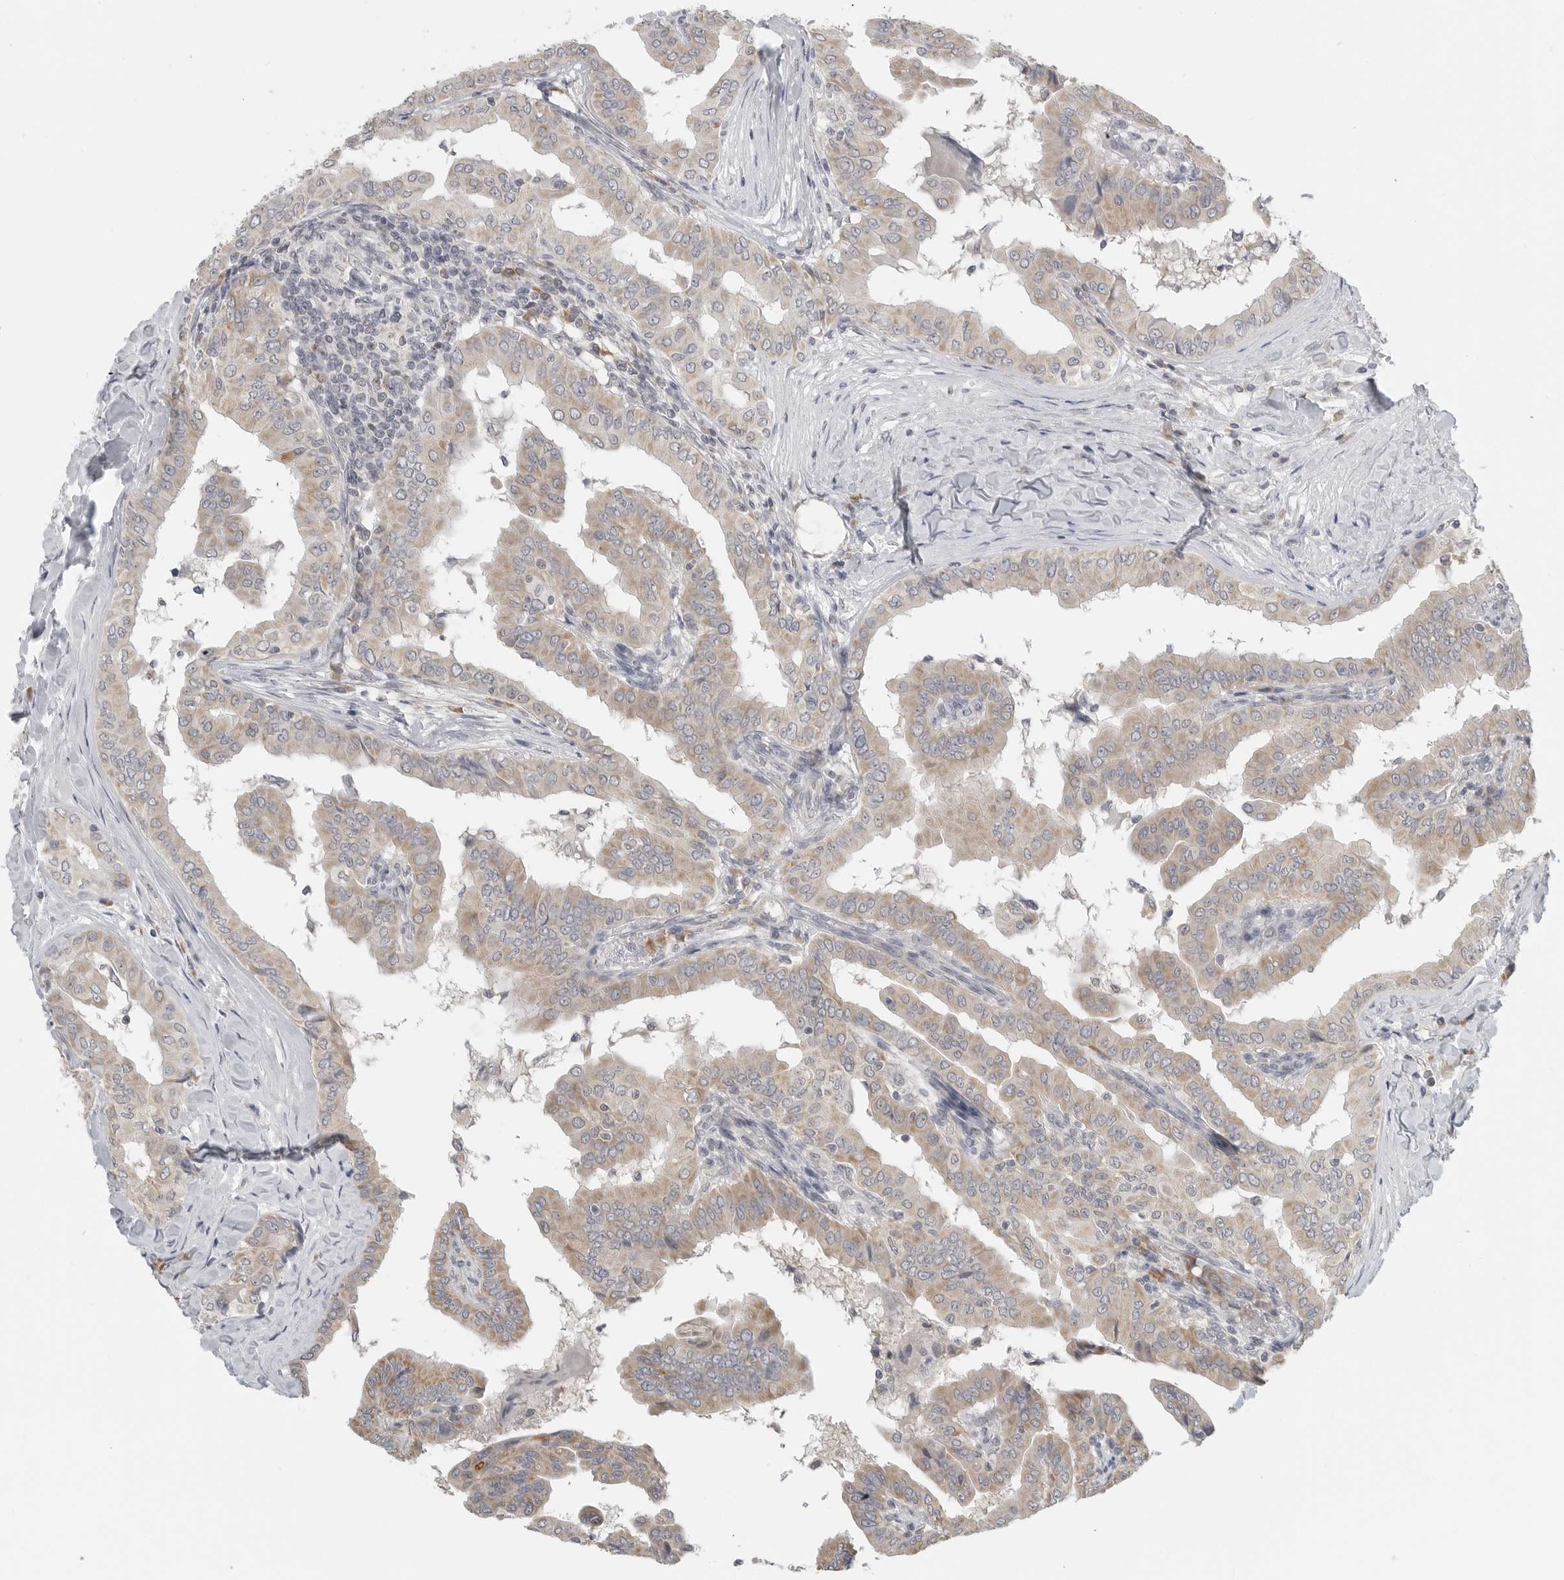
{"staining": {"intensity": "weak", "quantity": "25%-75%", "location": "cytoplasmic/membranous"}, "tissue": "thyroid cancer", "cell_type": "Tumor cells", "image_type": "cancer", "snomed": [{"axis": "morphology", "description": "Papillary adenocarcinoma, NOS"}, {"axis": "topography", "description": "Thyroid gland"}], "caption": "Human thyroid cancer stained for a protein (brown) displays weak cytoplasmic/membranous positive expression in approximately 25%-75% of tumor cells.", "gene": "IL12RB2", "patient": {"sex": "male", "age": 33}}